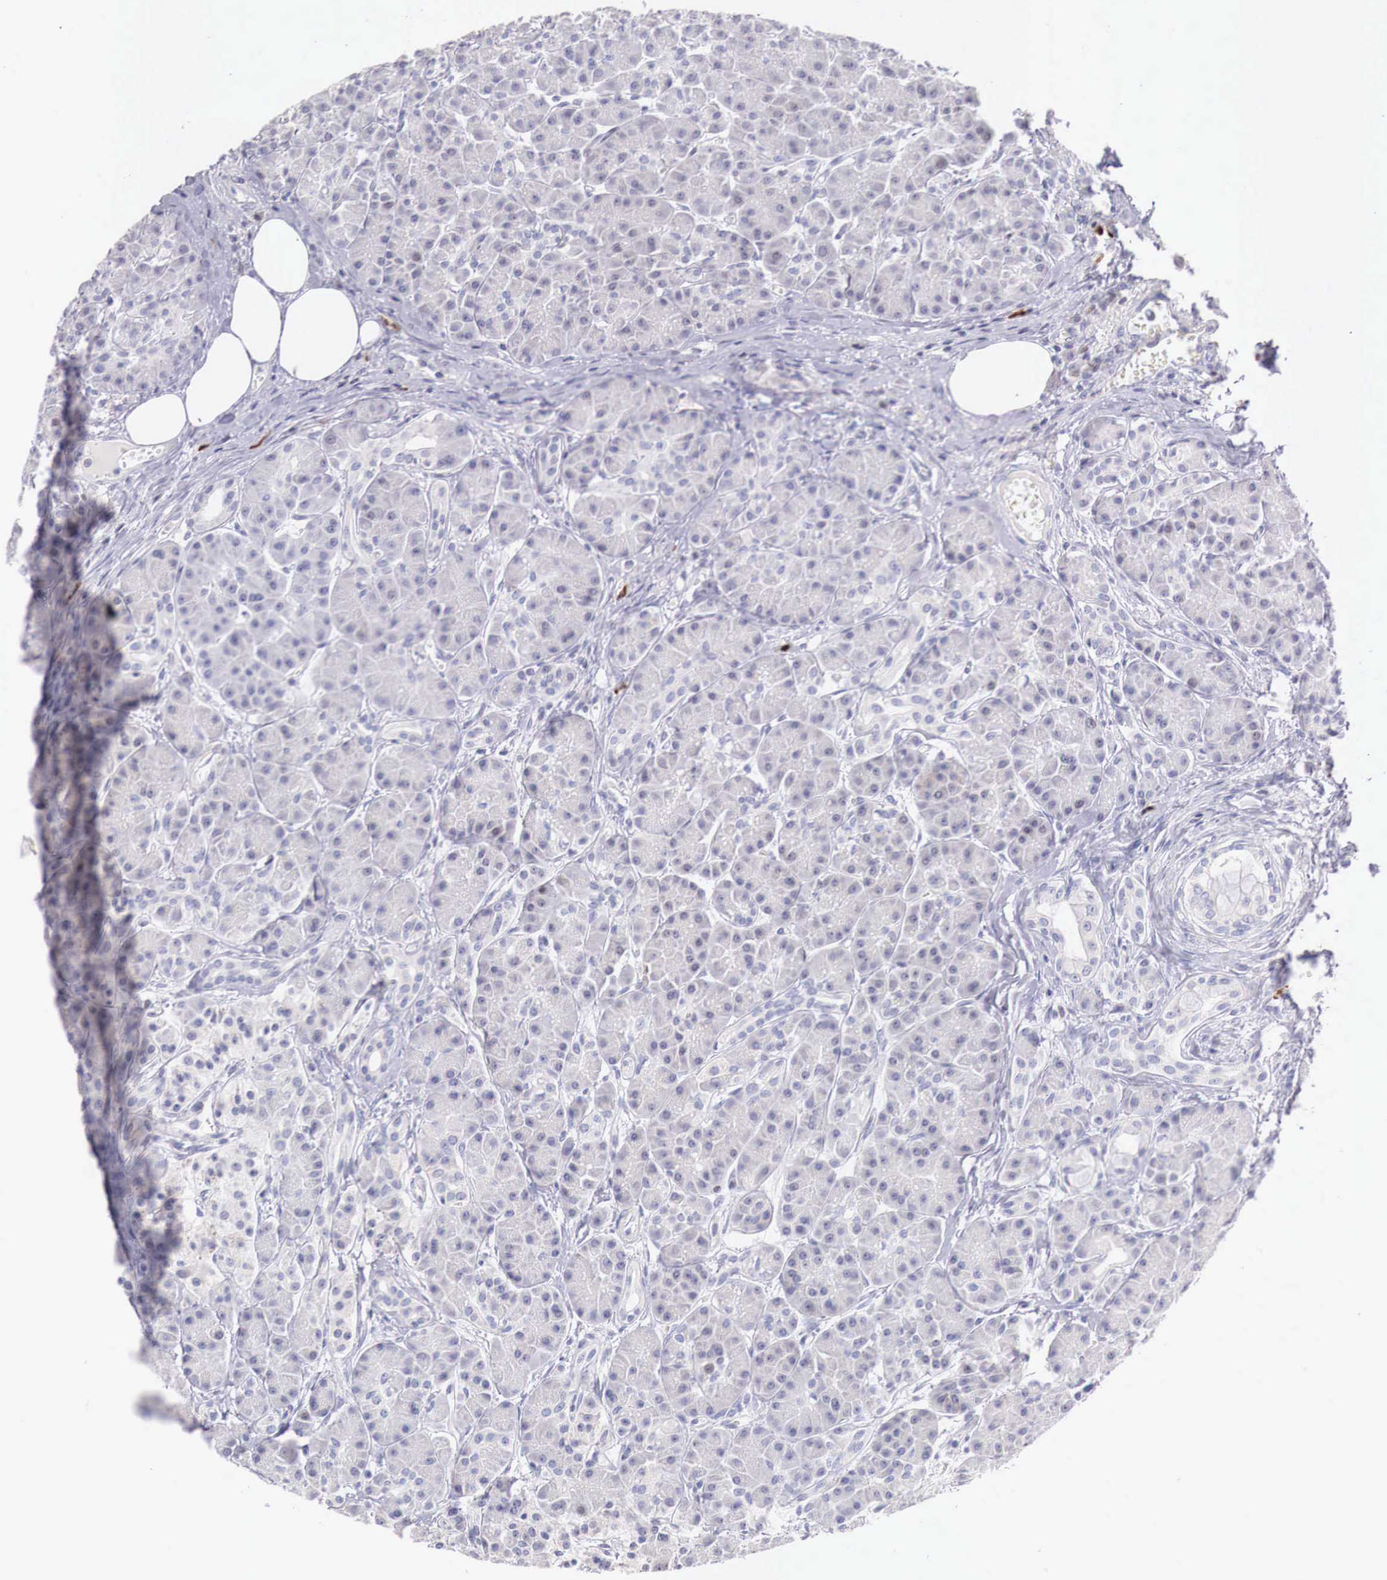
{"staining": {"intensity": "negative", "quantity": "none", "location": "none"}, "tissue": "pancreas", "cell_type": "Exocrine glandular cells", "image_type": "normal", "snomed": [{"axis": "morphology", "description": "Normal tissue, NOS"}, {"axis": "topography", "description": "Pancreas"}], "caption": "Unremarkable pancreas was stained to show a protein in brown. There is no significant expression in exocrine glandular cells. (Stains: DAB immunohistochemistry (IHC) with hematoxylin counter stain, Microscopy: brightfield microscopy at high magnification).", "gene": "CLCN5", "patient": {"sex": "male", "age": 73}}